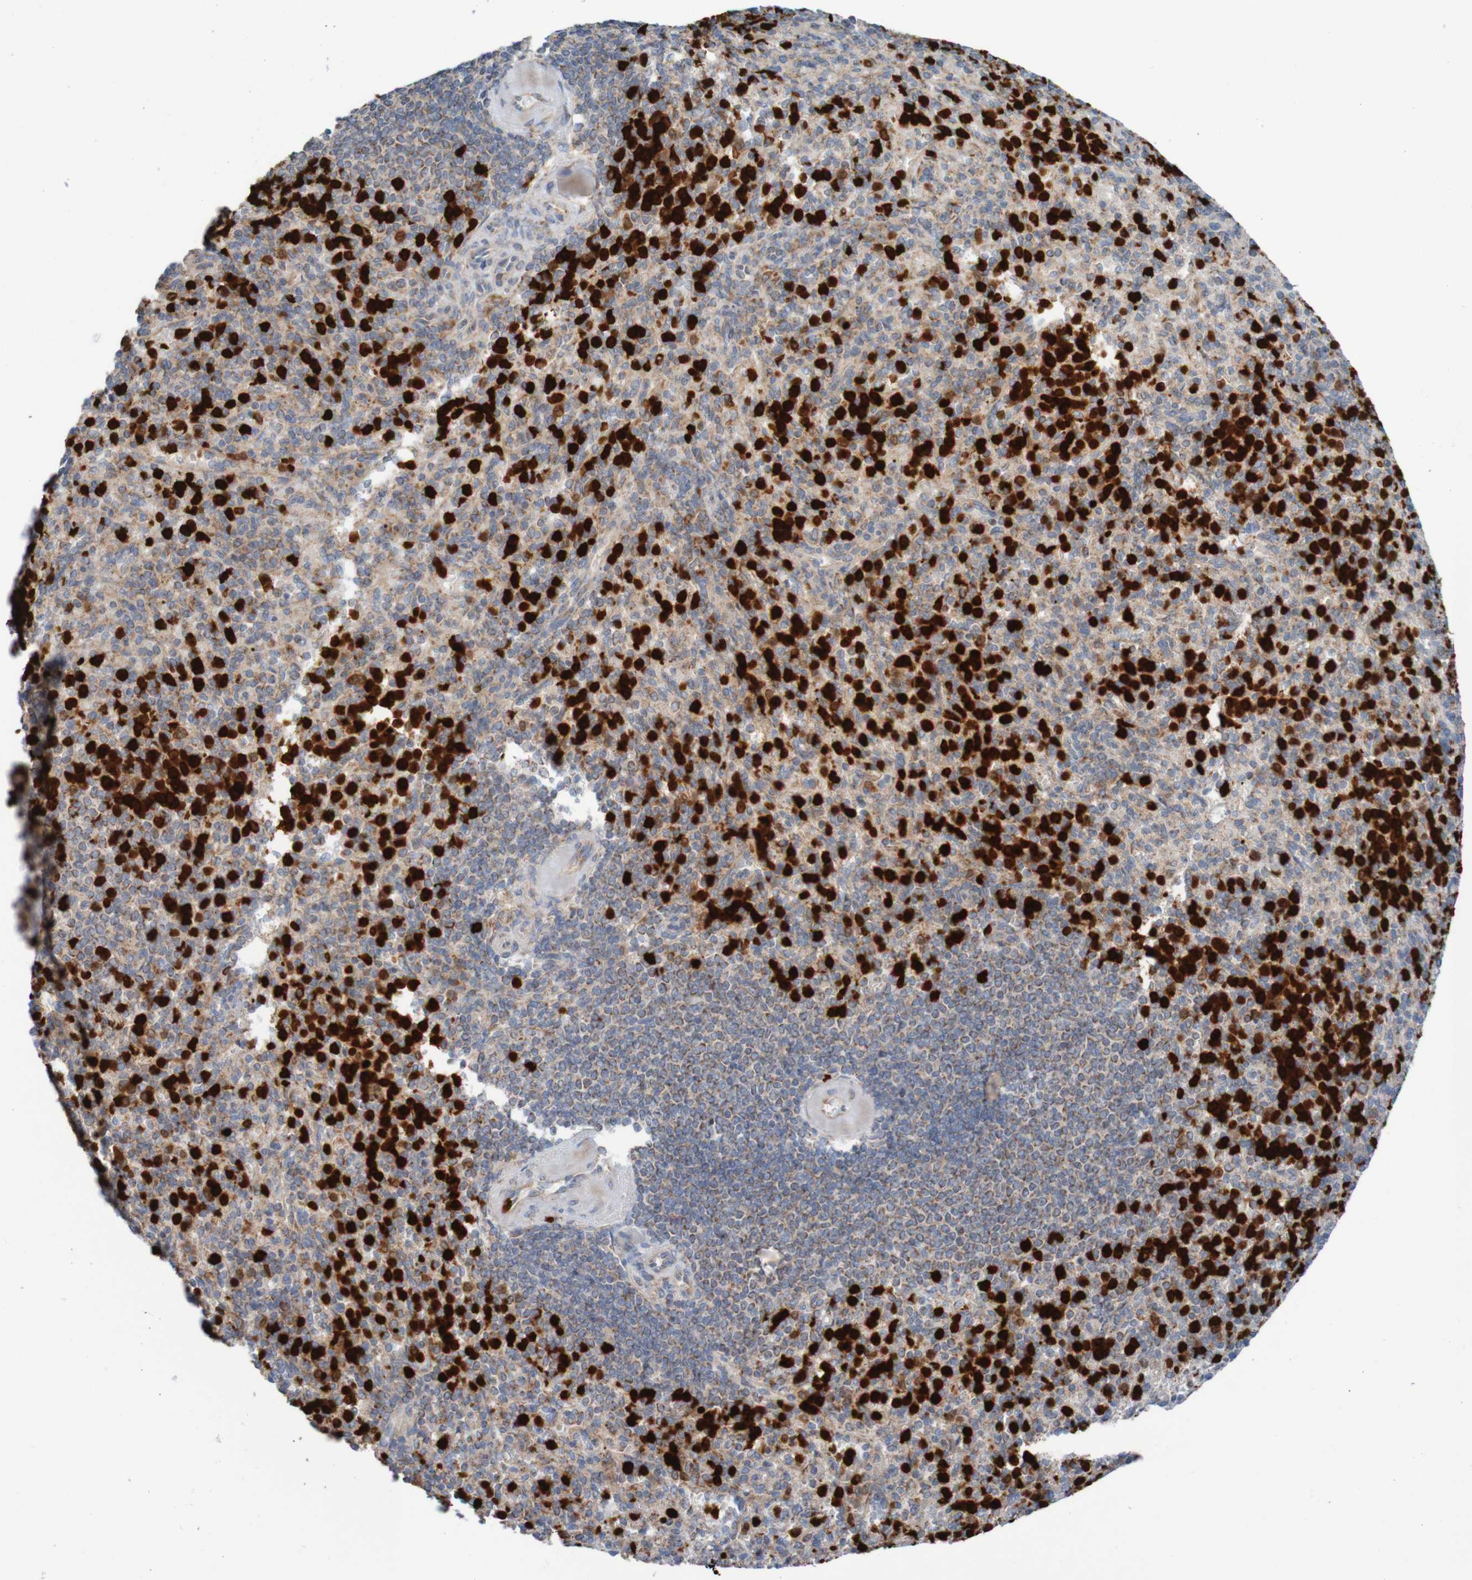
{"staining": {"intensity": "strong", "quantity": "25%-75%", "location": "cytoplasmic/membranous,nuclear"}, "tissue": "spleen", "cell_type": "Cells in red pulp", "image_type": "normal", "snomed": [{"axis": "morphology", "description": "Normal tissue, NOS"}, {"axis": "topography", "description": "Spleen"}], "caption": "A photomicrograph of human spleen stained for a protein shows strong cytoplasmic/membranous,nuclear brown staining in cells in red pulp. (brown staining indicates protein expression, while blue staining denotes nuclei).", "gene": "PARP4", "patient": {"sex": "female", "age": 74}}